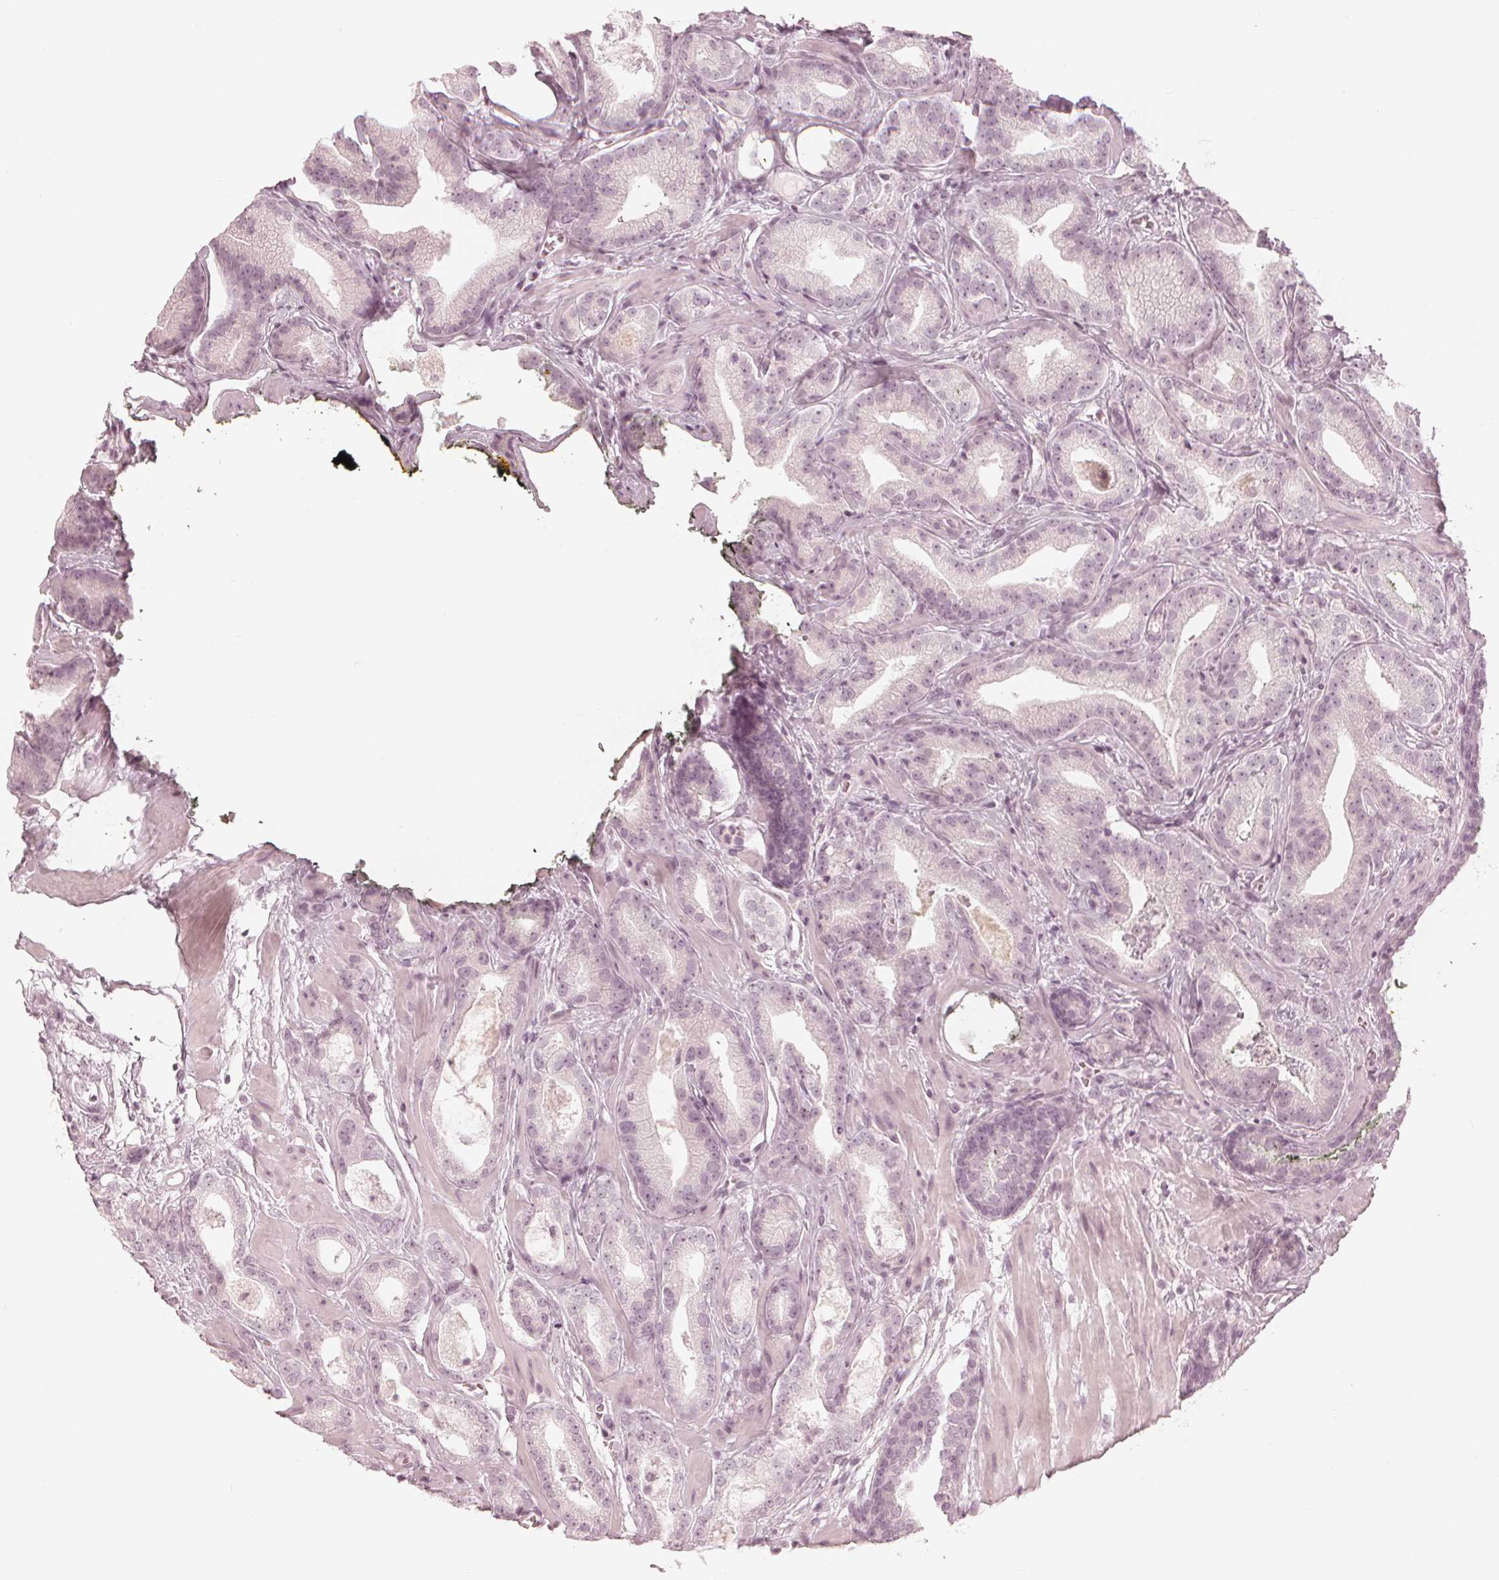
{"staining": {"intensity": "negative", "quantity": "none", "location": "none"}, "tissue": "prostate cancer", "cell_type": "Tumor cells", "image_type": "cancer", "snomed": [{"axis": "morphology", "description": "Adenocarcinoma, Low grade"}, {"axis": "topography", "description": "Prostate"}], "caption": "Micrograph shows no protein expression in tumor cells of prostate cancer tissue.", "gene": "PAEP", "patient": {"sex": "male", "age": 62}}